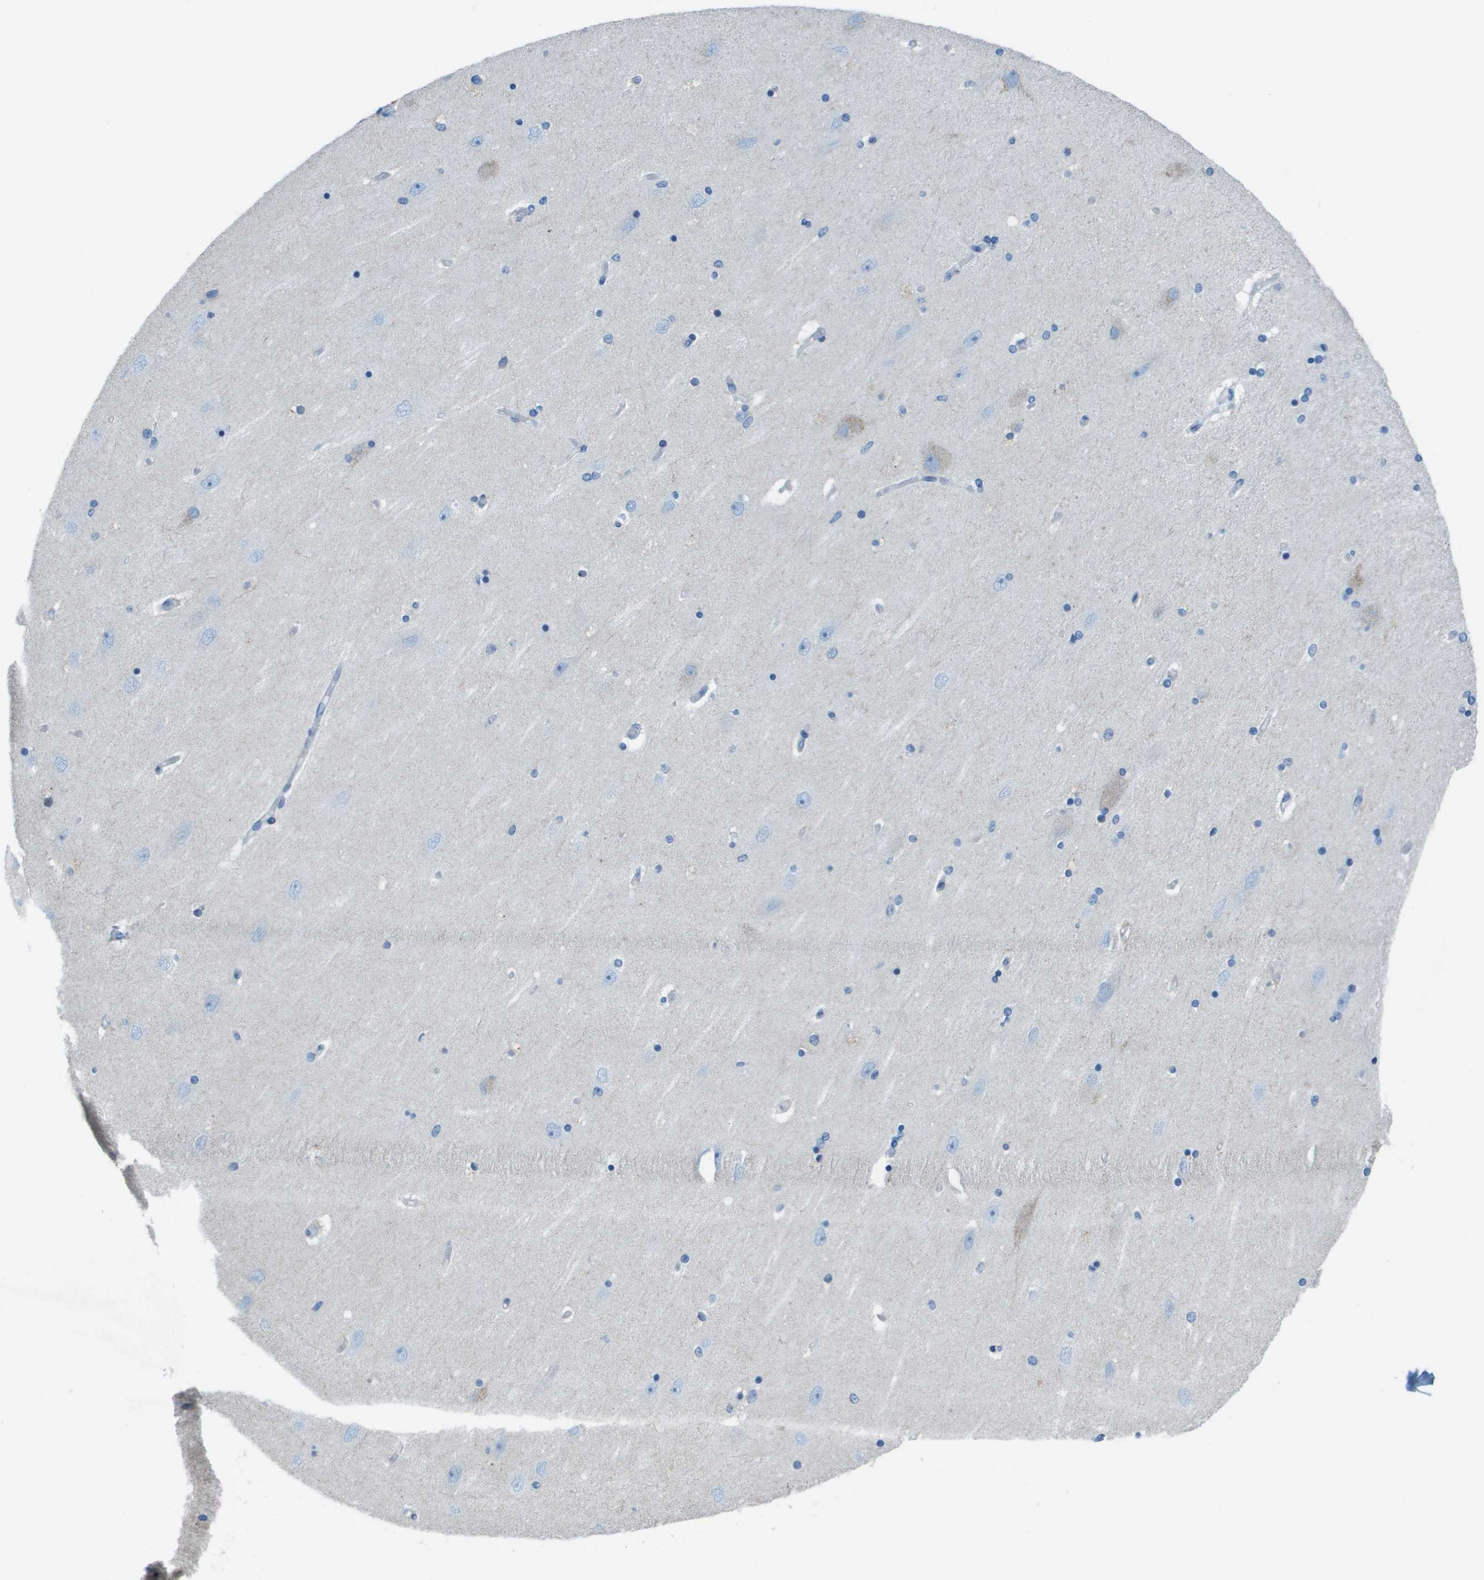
{"staining": {"intensity": "negative", "quantity": "none", "location": "none"}, "tissue": "hippocampus", "cell_type": "Glial cells", "image_type": "normal", "snomed": [{"axis": "morphology", "description": "Normal tissue, NOS"}, {"axis": "topography", "description": "Hippocampus"}], "caption": "Immunohistochemistry (IHC) of normal human hippocampus reveals no expression in glial cells.", "gene": "SDC1", "patient": {"sex": "female", "age": 54}}